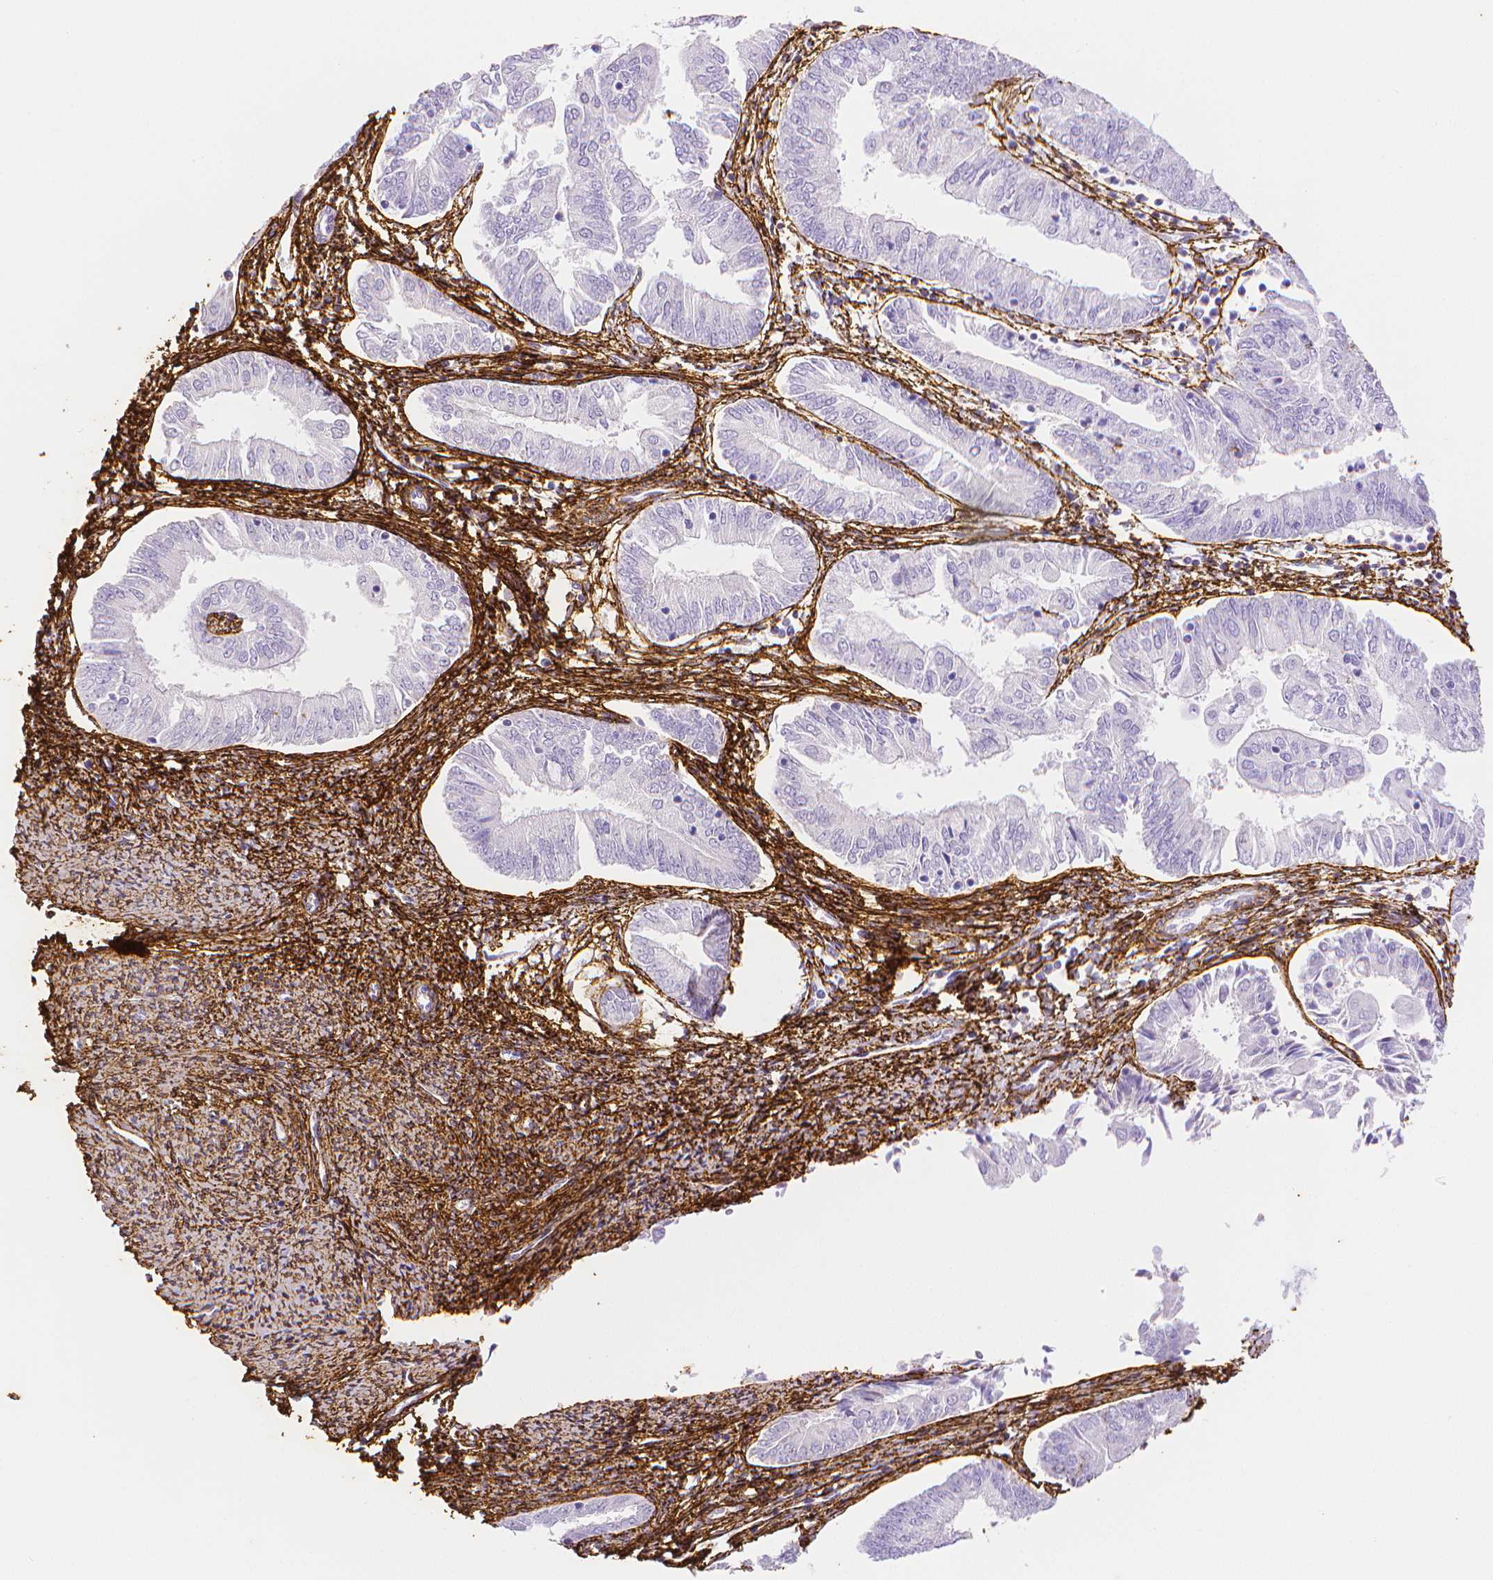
{"staining": {"intensity": "negative", "quantity": "none", "location": "none"}, "tissue": "endometrial cancer", "cell_type": "Tumor cells", "image_type": "cancer", "snomed": [{"axis": "morphology", "description": "Adenocarcinoma, NOS"}, {"axis": "topography", "description": "Endometrium"}], "caption": "High power microscopy photomicrograph of an IHC image of endometrial adenocarcinoma, revealing no significant positivity in tumor cells.", "gene": "FBN1", "patient": {"sex": "female", "age": 55}}